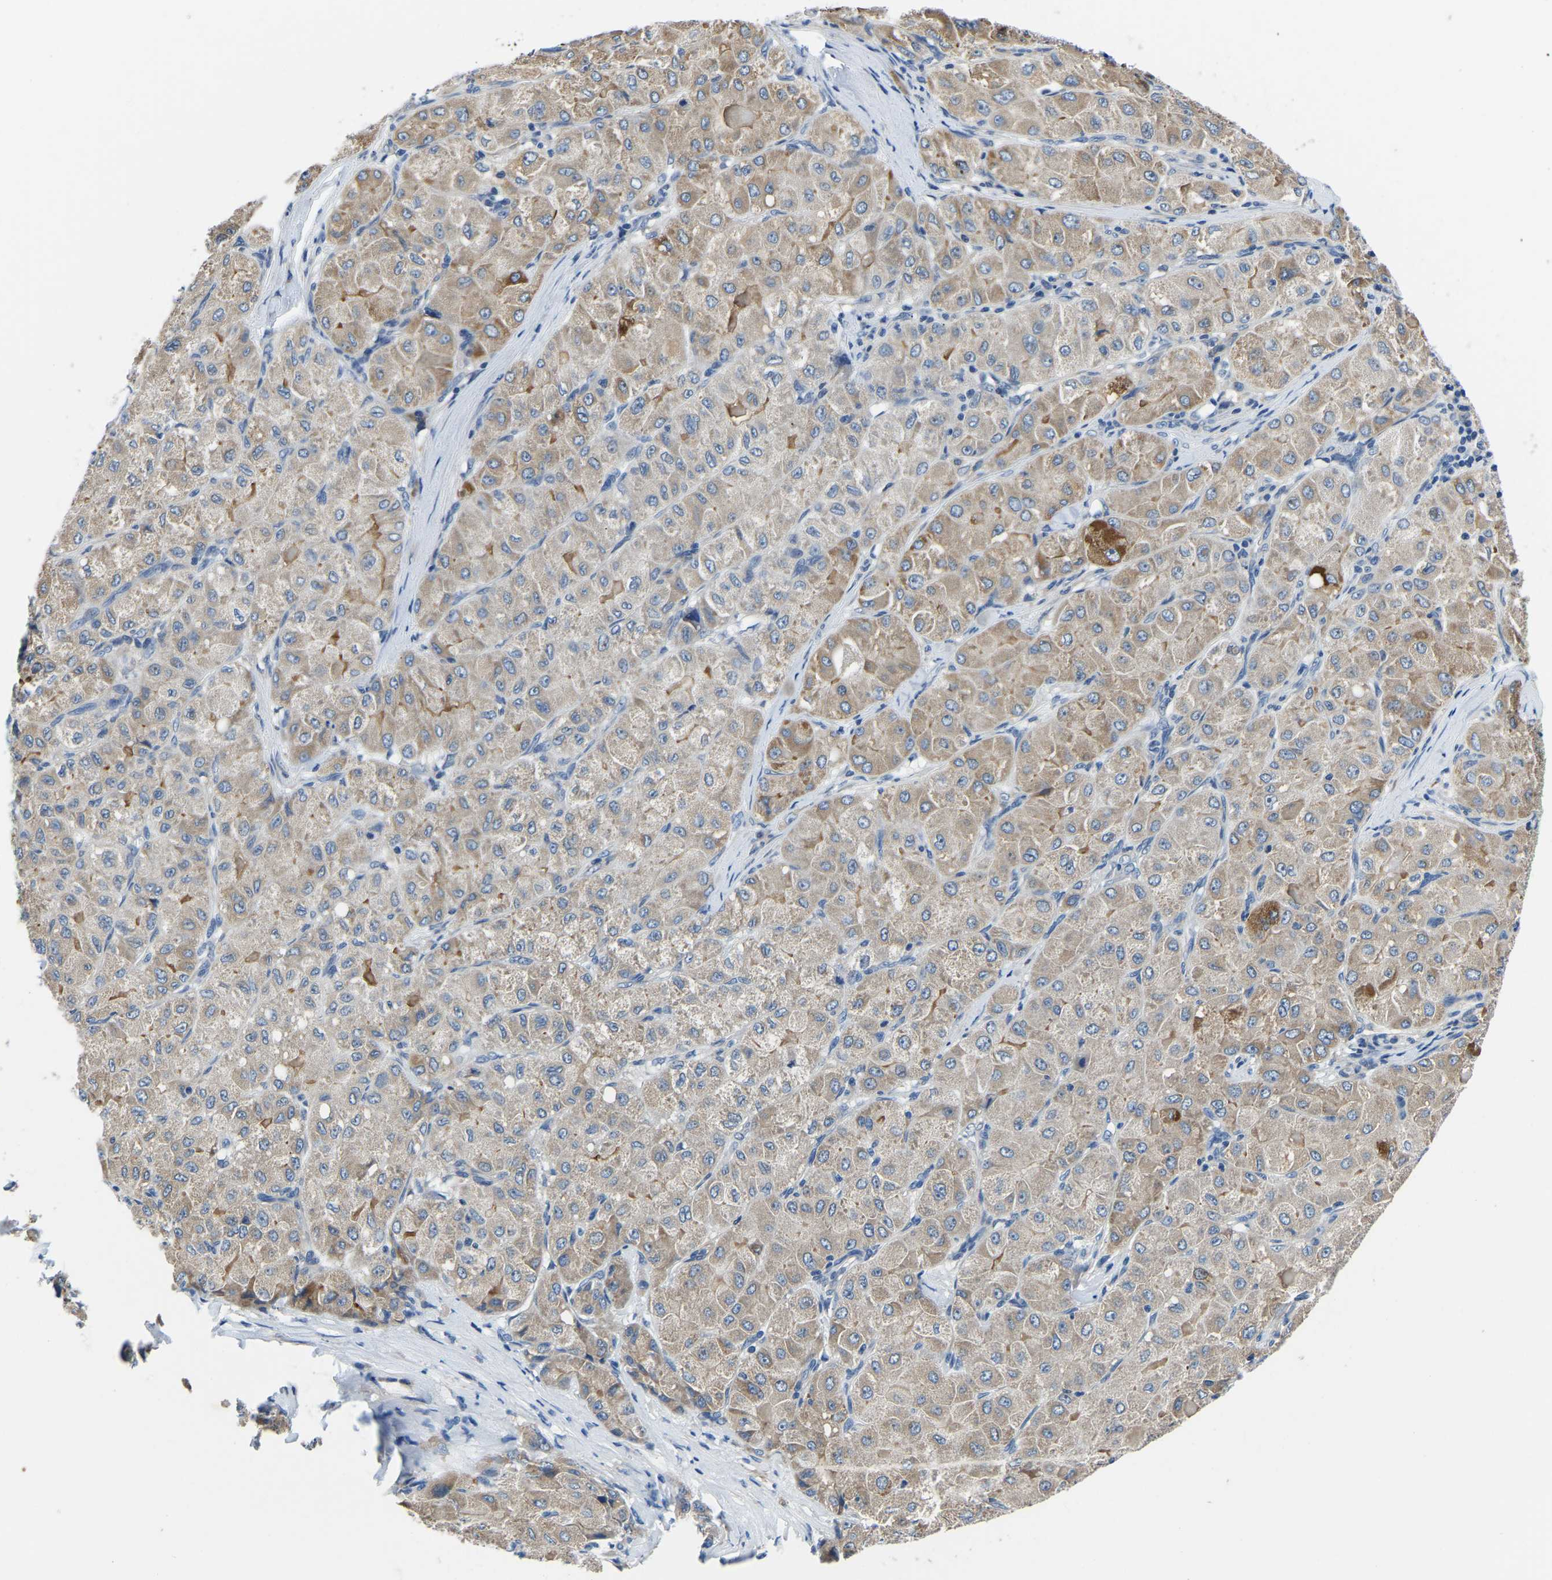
{"staining": {"intensity": "weak", "quantity": "25%-75%", "location": "cytoplasmic/membranous"}, "tissue": "liver cancer", "cell_type": "Tumor cells", "image_type": "cancer", "snomed": [{"axis": "morphology", "description": "Carcinoma, Hepatocellular, NOS"}, {"axis": "topography", "description": "Liver"}], "caption": "Approximately 25%-75% of tumor cells in human liver cancer demonstrate weak cytoplasmic/membranous protein staining as visualized by brown immunohistochemical staining.", "gene": "LIAS", "patient": {"sex": "male", "age": 80}}